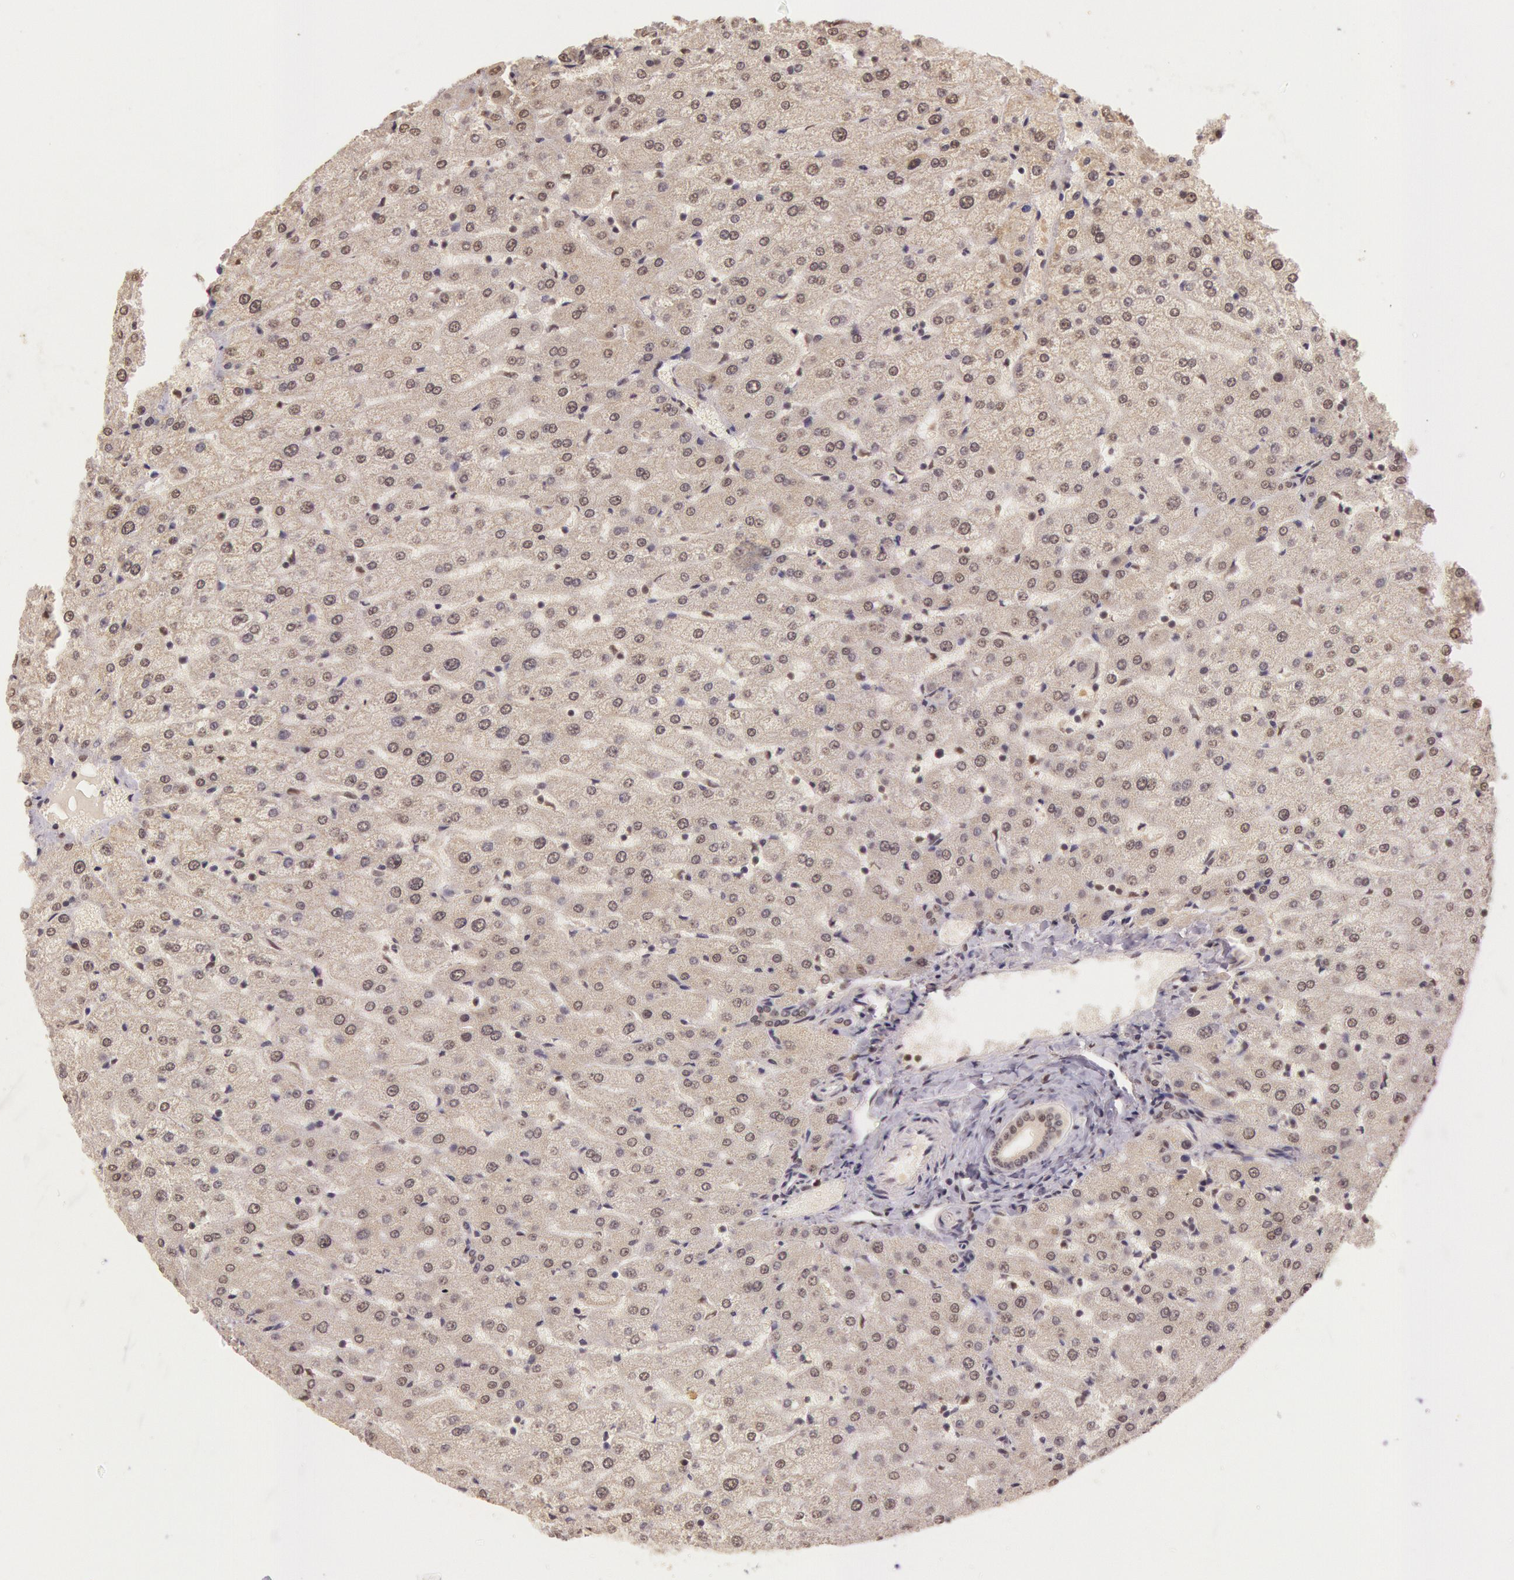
{"staining": {"intensity": "weak", "quantity": "<25%", "location": "cytoplasmic/membranous"}, "tissue": "liver", "cell_type": "Cholangiocytes", "image_type": "normal", "snomed": [{"axis": "morphology", "description": "Normal tissue, NOS"}, {"axis": "morphology", "description": "Fibrosis, NOS"}, {"axis": "topography", "description": "Liver"}], "caption": "An immunohistochemistry histopathology image of benign liver is shown. There is no staining in cholangiocytes of liver. (DAB immunohistochemistry, high magnification).", "gene": "RTL10", "patient": {"sex": "female", "age": 29}}